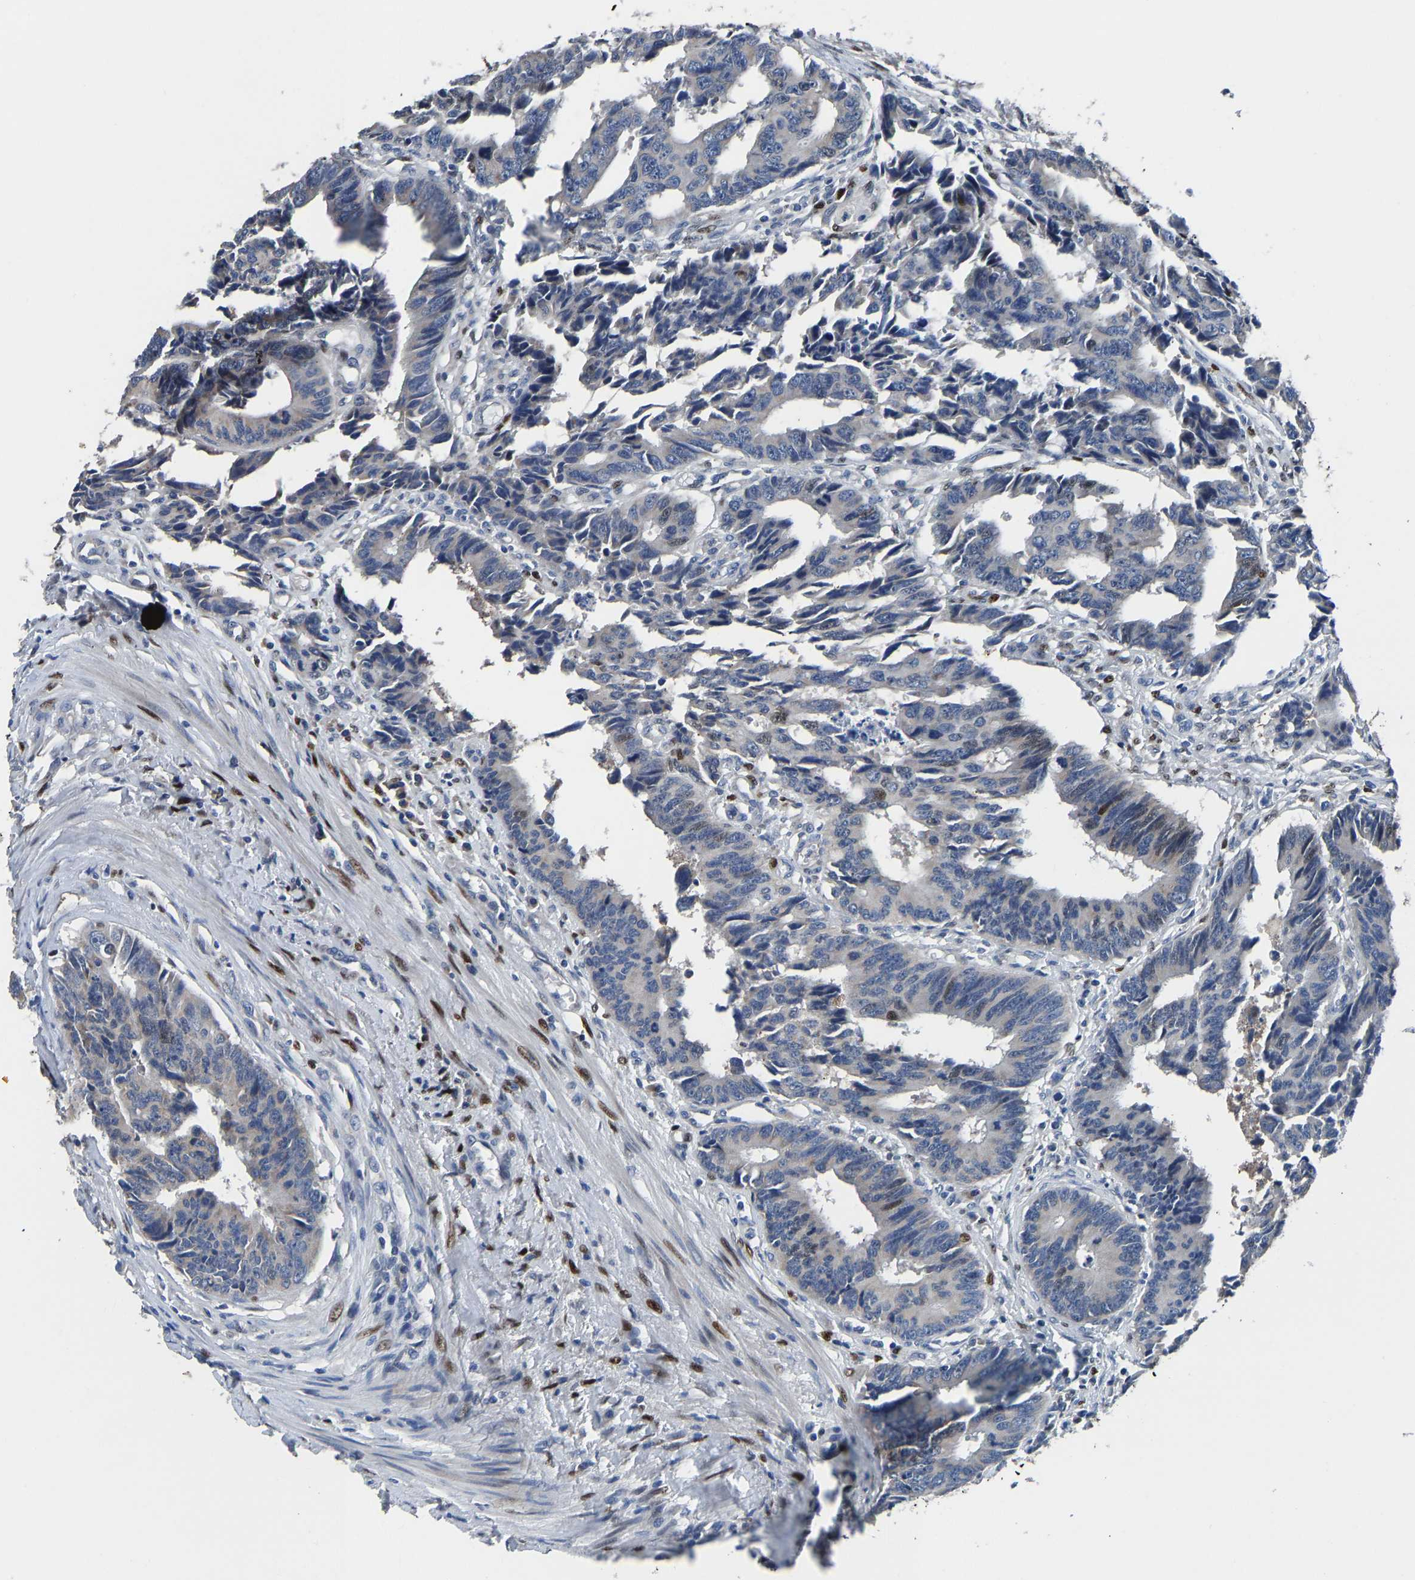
{"staining": {"intensity": "moderate", "quantity": "<25%", "location": "nuclear"}, "tissue": "colorectal cancer", "cell_type": "Tumor cells", "image_type": "cancer", "snomed": [{"axis": "morphology", "description": "Adenocarcinoma, NOS"}, {"axis": "topography", "description": "Rectum"}], "caption": "Brown immunohistochemical staining in human colorectal cancer (adenocarcinoma) demonstrates moderate nuclear positivity in approximately <25% of tumor cells.", "gene": "EGR1", "patient": {"sex": "male", "age": 84}}